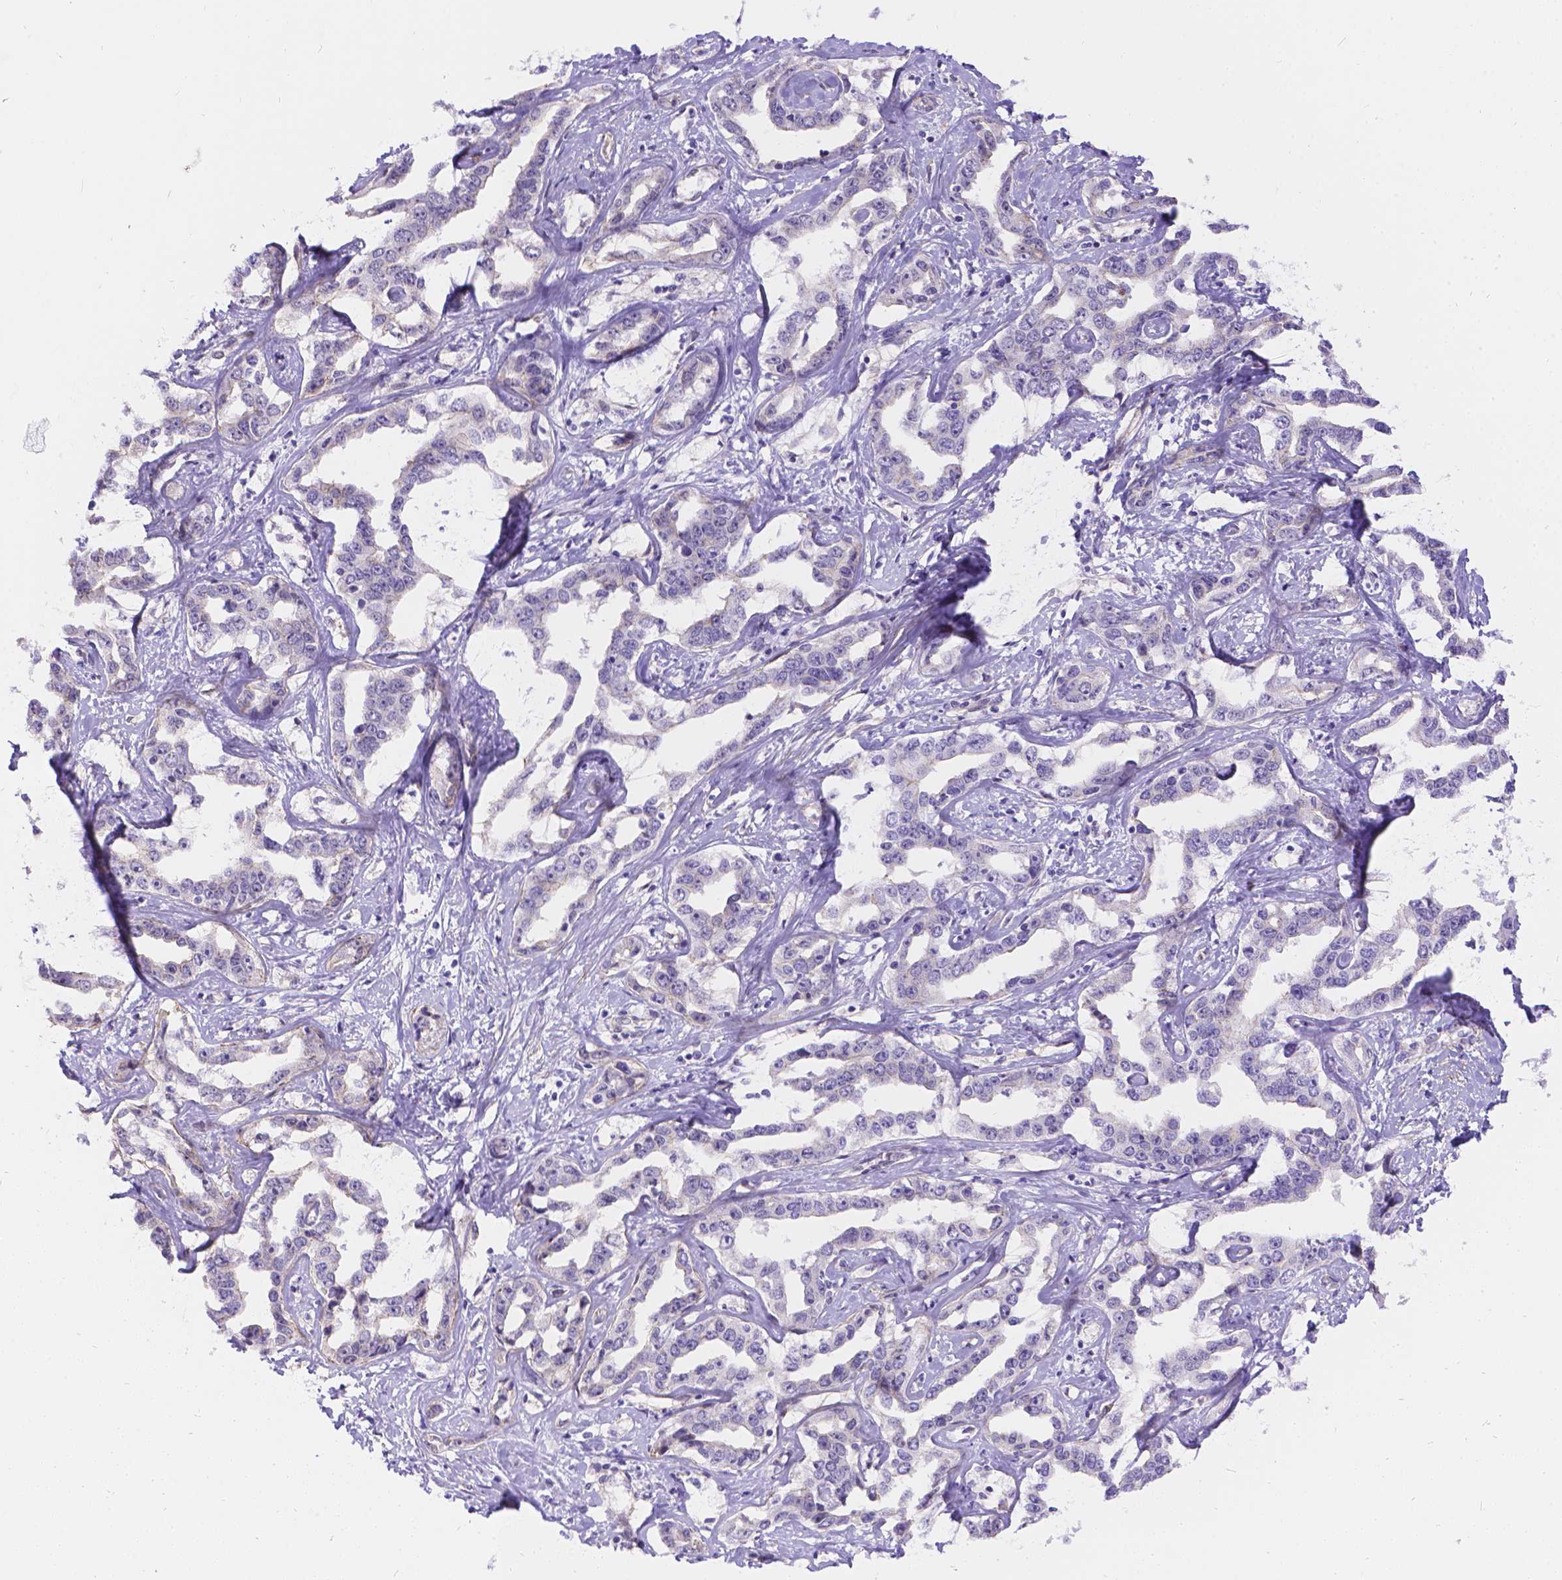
{"staining": {"intensity": "negative", "quantity": "none", "location": "none"}, "tissue": "liver cancer", "cell_type": "Tumor cells", "image_type": "cancer", "snomed": [{"axis": "morphology", "description": "Cholangiocarcinoma"}, {"axis": "topography", "description": "Liver"}], "caption": "IHC of liver cholangiocarcinoma demonstrates no expression in tumor cells.", "gene": "PALS1", "patient": {"sex": "male", "age": 59}}